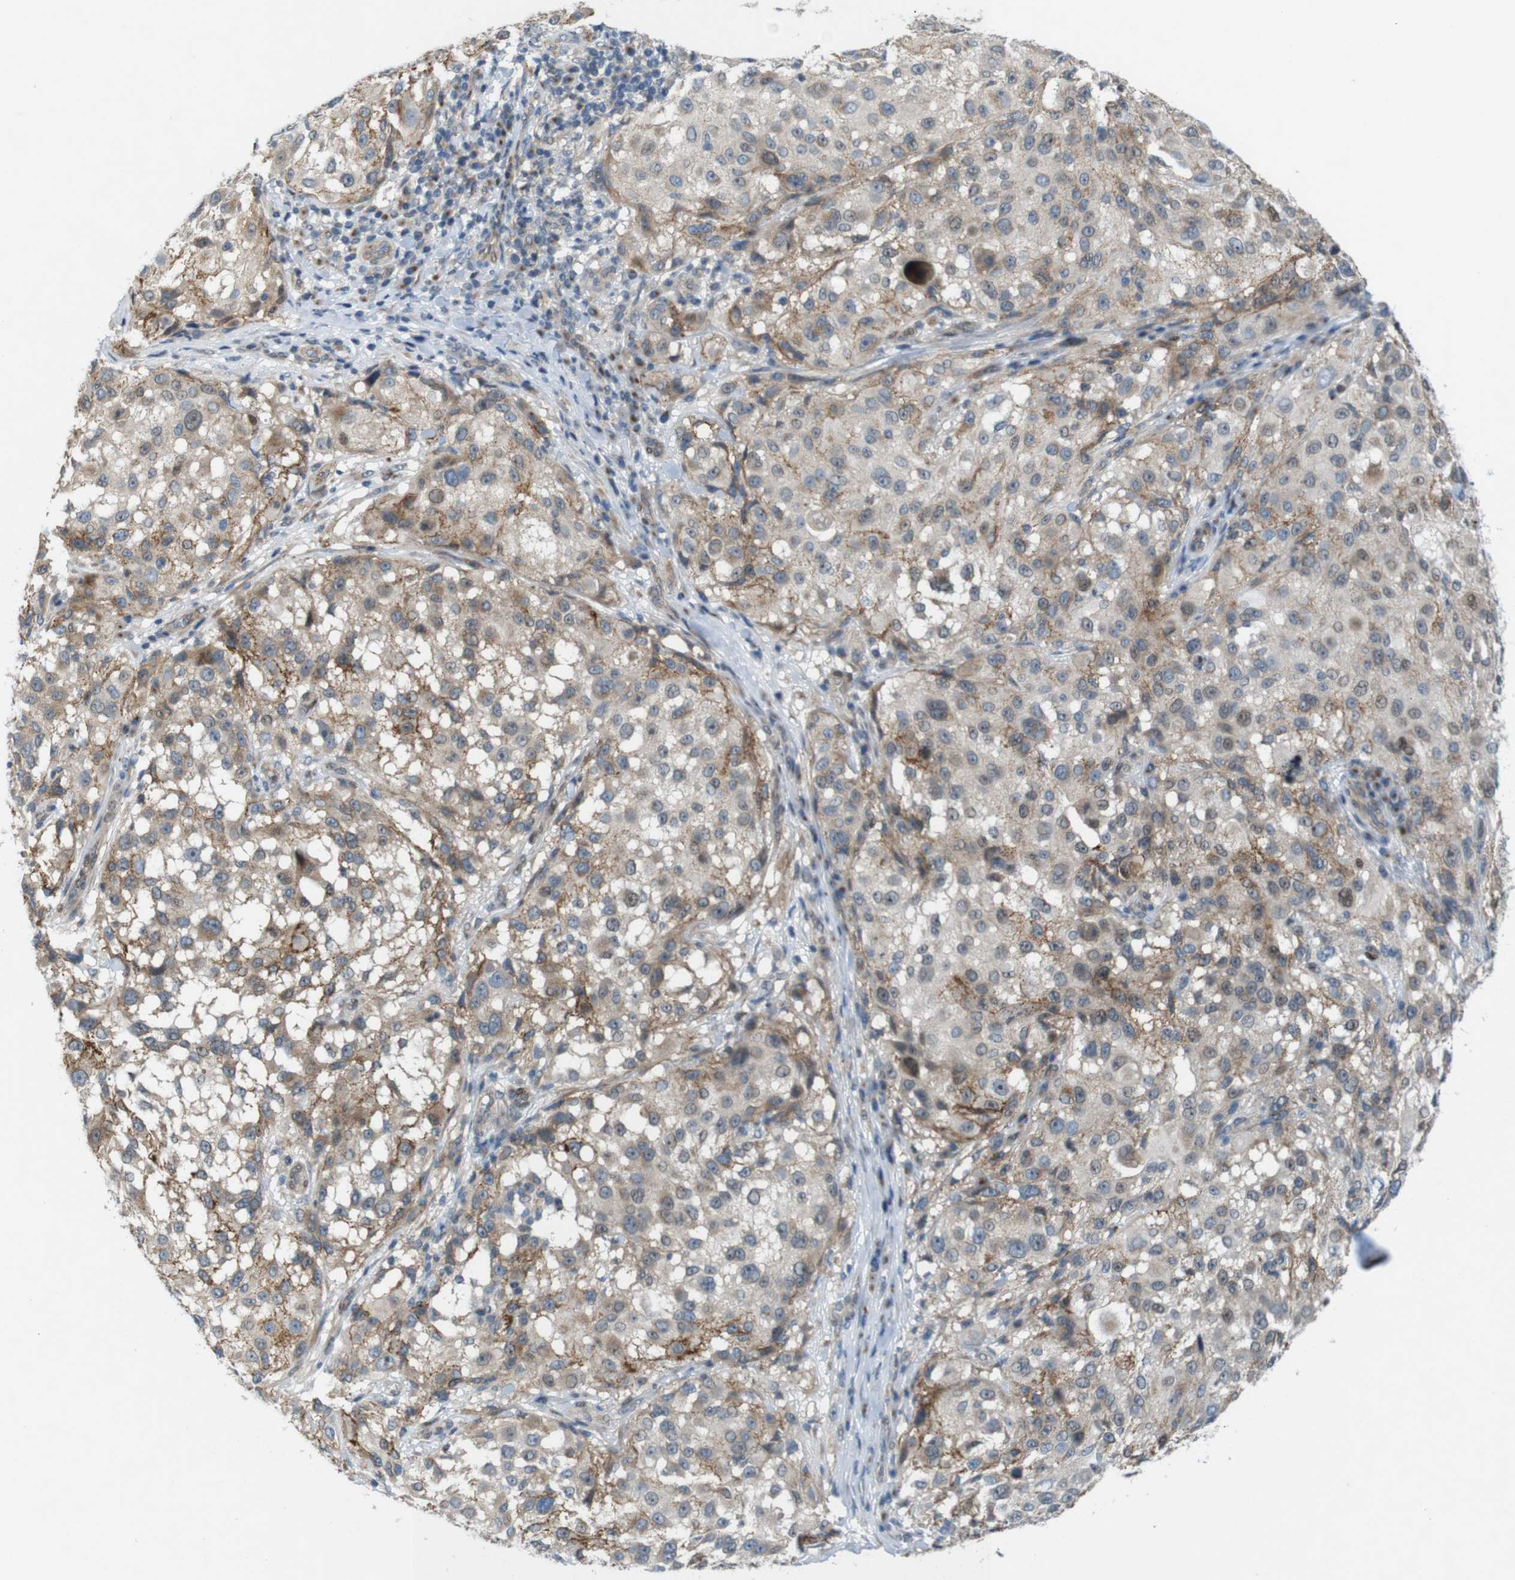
{"staining": {"intensity": "moderate", "quantity": ">75%", "location": "cytoplasmic/membranous,nuclear"}, "tissue": "melanoma", "cell_type": "Tumor cells", "image_type": "cancer", "snomed": [{"axis": "morphology", "description": "Necrosis, NOS"}, {"axis": "morphology", "description": "Malignant melanoma, NOS"}, {"axis": "topography", "description": "Skin"}], "caption": "A histopathology image of malignant melanoma stained for a protein shows moderate cytoplasmic/membranous and nuclear brown staining in tumor cells.", "gene": "SKI", "patient": {"sex": "female", "age": 87}}